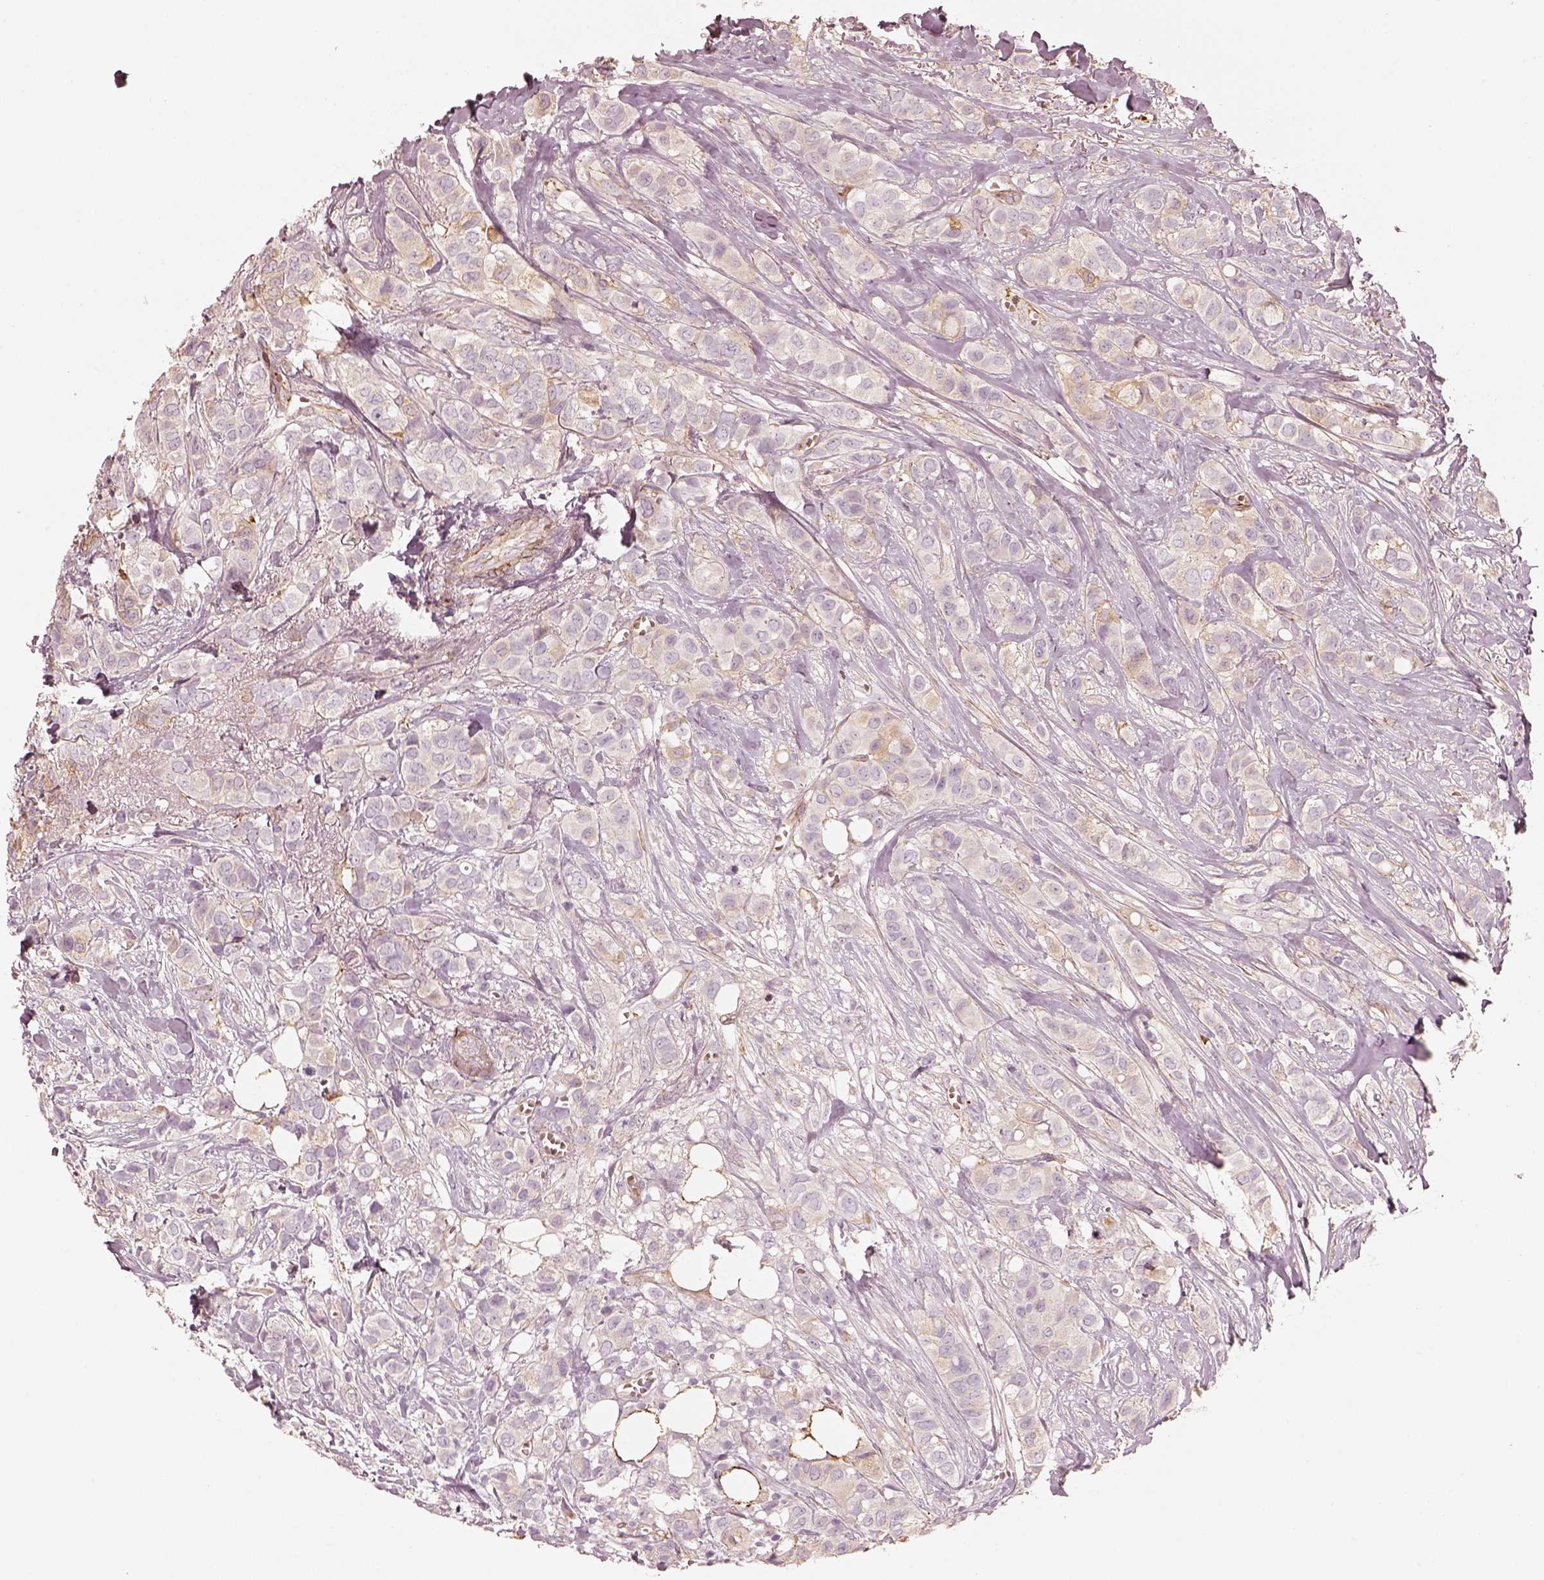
{"staining": {"intensity": "negative", "quantity": "none", "location": "none"}, "tissue": "breast cancer", "cell_type": "Tumor cells", "image_type": "cancer", "snomed": [{"axis": "morphology", "description": "Duct carcinoma"}, {"axis": "topography", "description": "Breast"}], "caption": "An IHC histopathology image of breast intraductal carcinoma is shown. There is no staining in tumor cells of breast intraductal carcinoma.", "gene": "CRYM", "patient": {"sex": "female", "age": 85}}